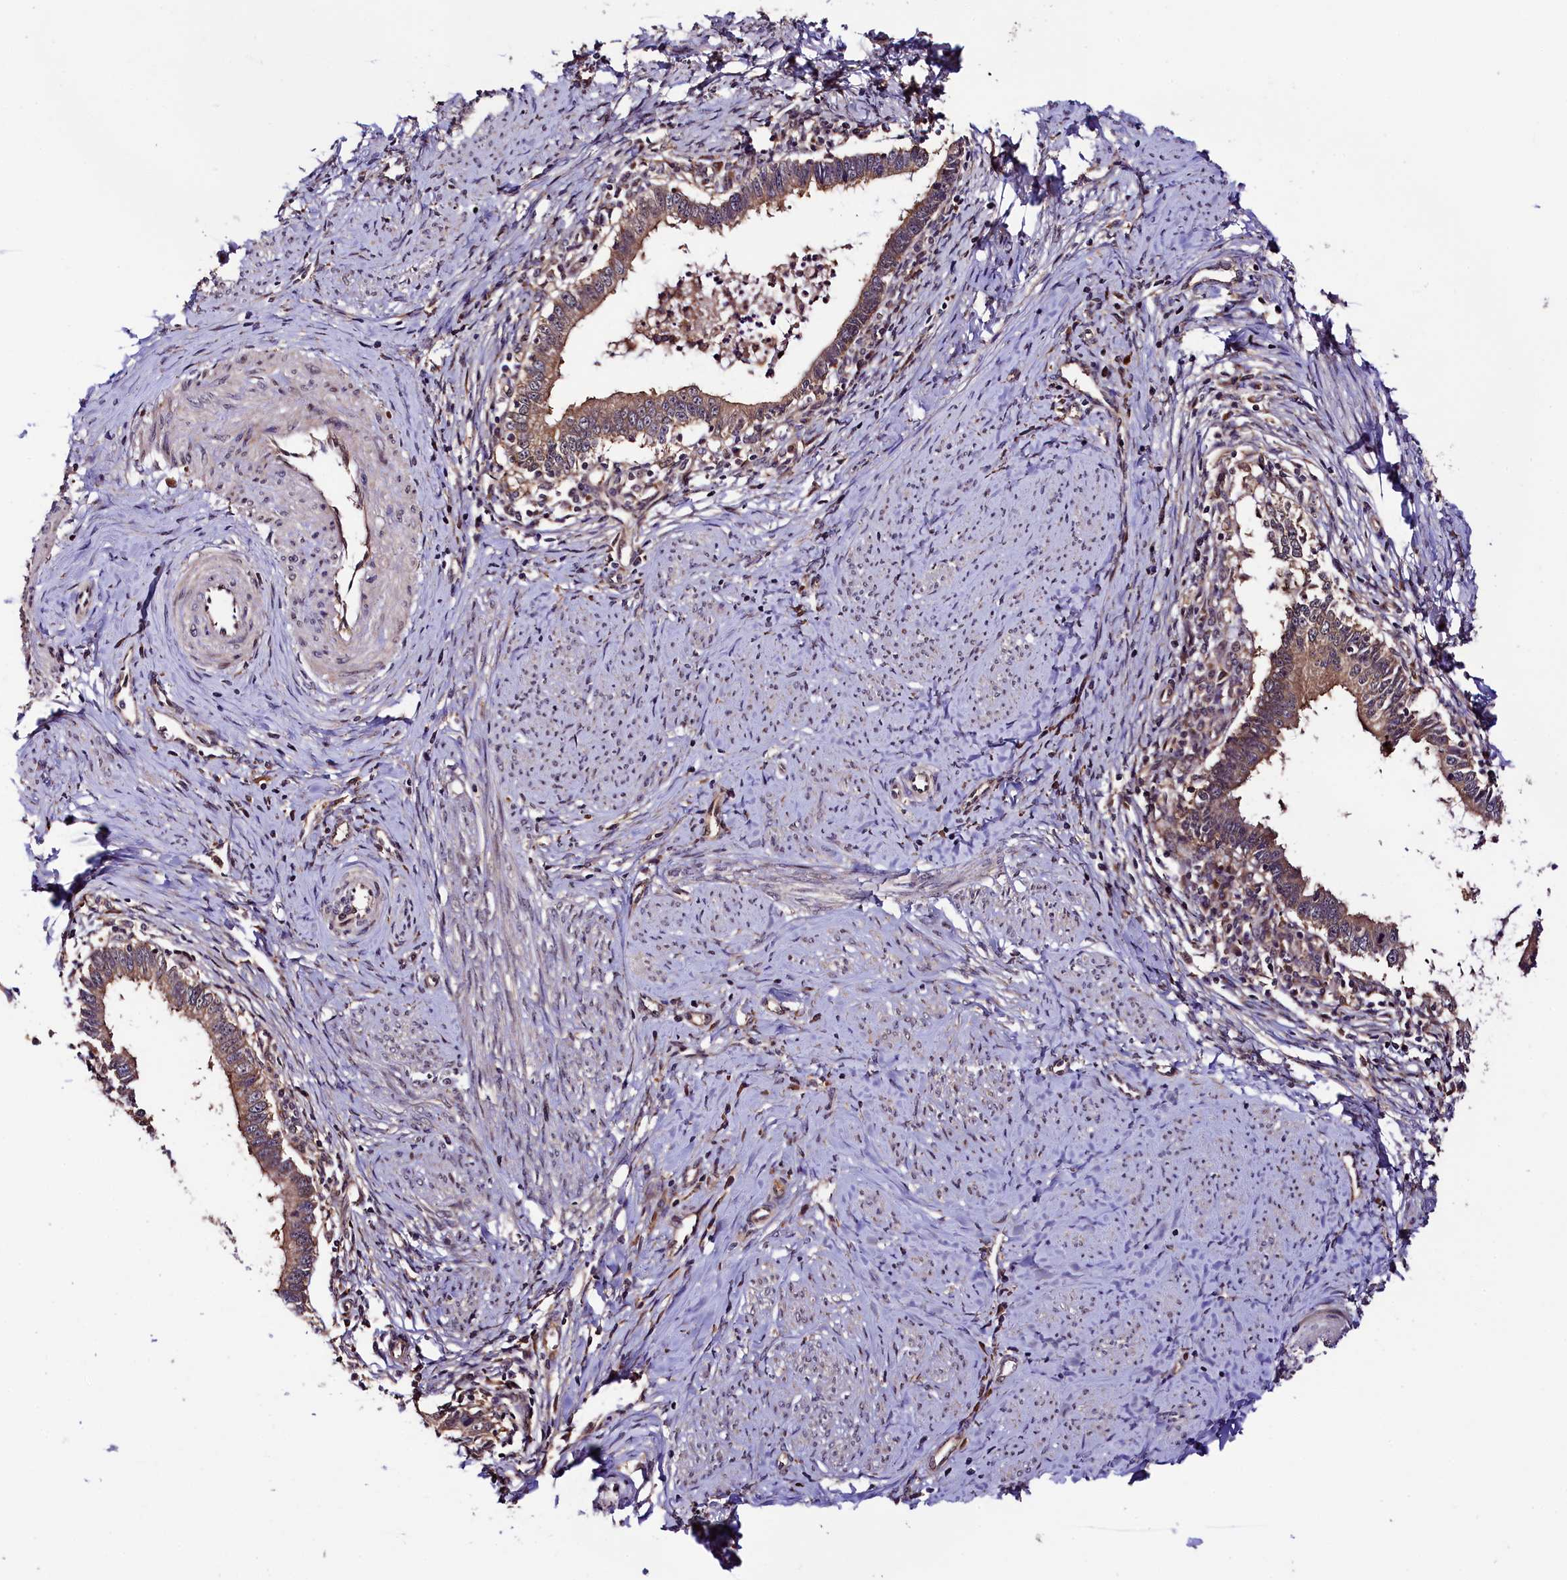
{"staining": {"intensity": "strong", "quantity": ">75%", "location": "cytoplasmic/membranous"}, "tissue": "cervical cancer", "cell_type": "Tumor cells", "image_type": "cancer", "snomed": [{"axis": "morphology", "description": "Adenocarcinoma, NOS"}, {"axis": "topography", "description": "Cervix"}], "caption": "Immunohistochemical staining of human cervical cancer (adenocarcinoma) shows high levels of strong cytoplasmic/membranous protein expression in approximately >75% of tumor cells.", "gene": "VPS35", "patient": {"sex": "female", "age": 36}}